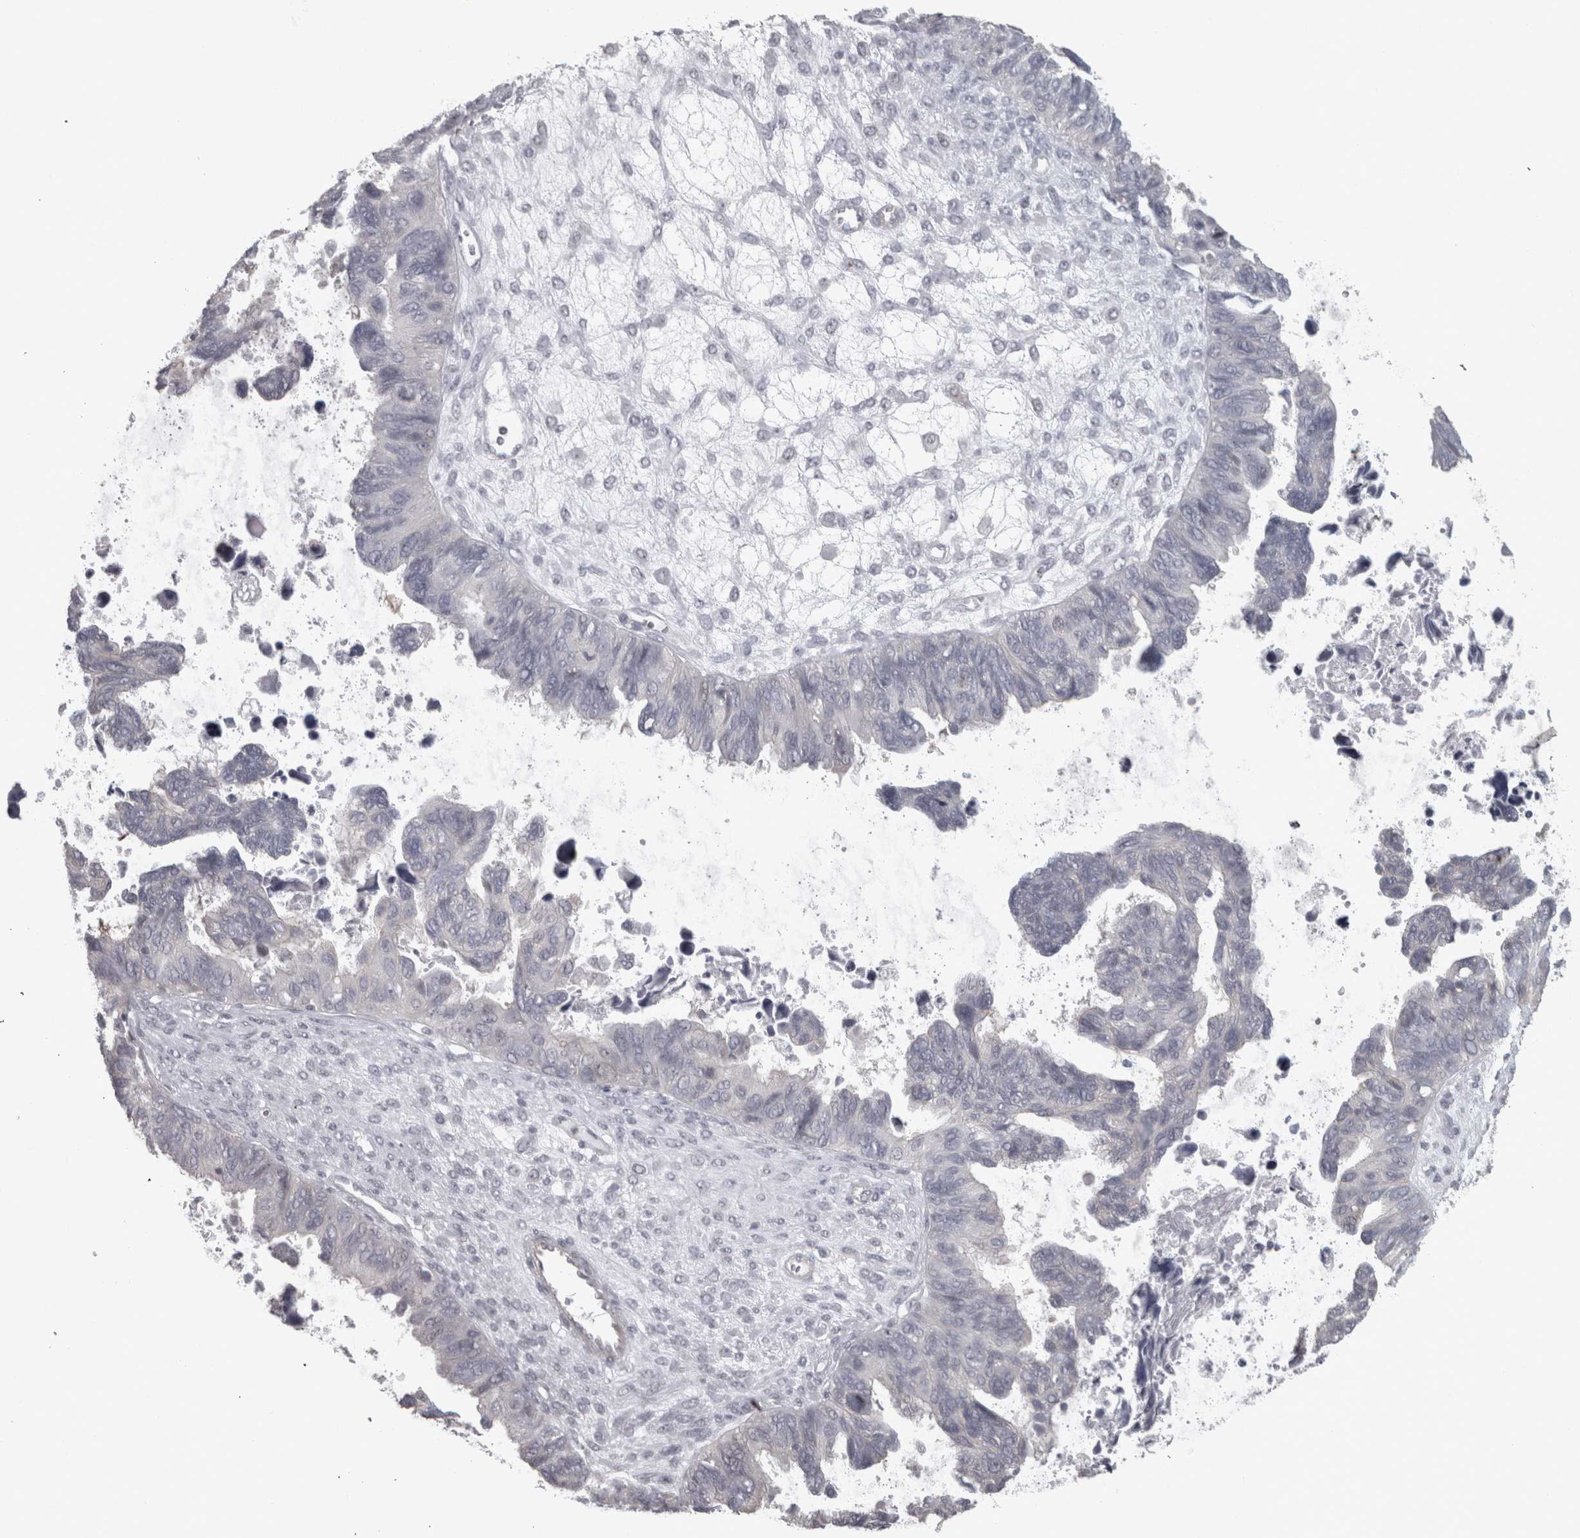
{"staining": {"intensity": "negative", "quantity": "none", "location": "none"}, "tissue": "ovarian cancer", "cell_type": "Tumor cells", "image_type": "cancer", "snomed": [{"axis": "morphology", "description": "Cystadenocarcinoma, serous, NOS"}, {"axis": "topography", "description": "Ovary"}], "caption": "The image shows no significant expression in tumor cells of ovarian serous cystadenocarcinoma.", "gene": "PPP1R12B", "patient": {"sex": "female", "age": 79}}